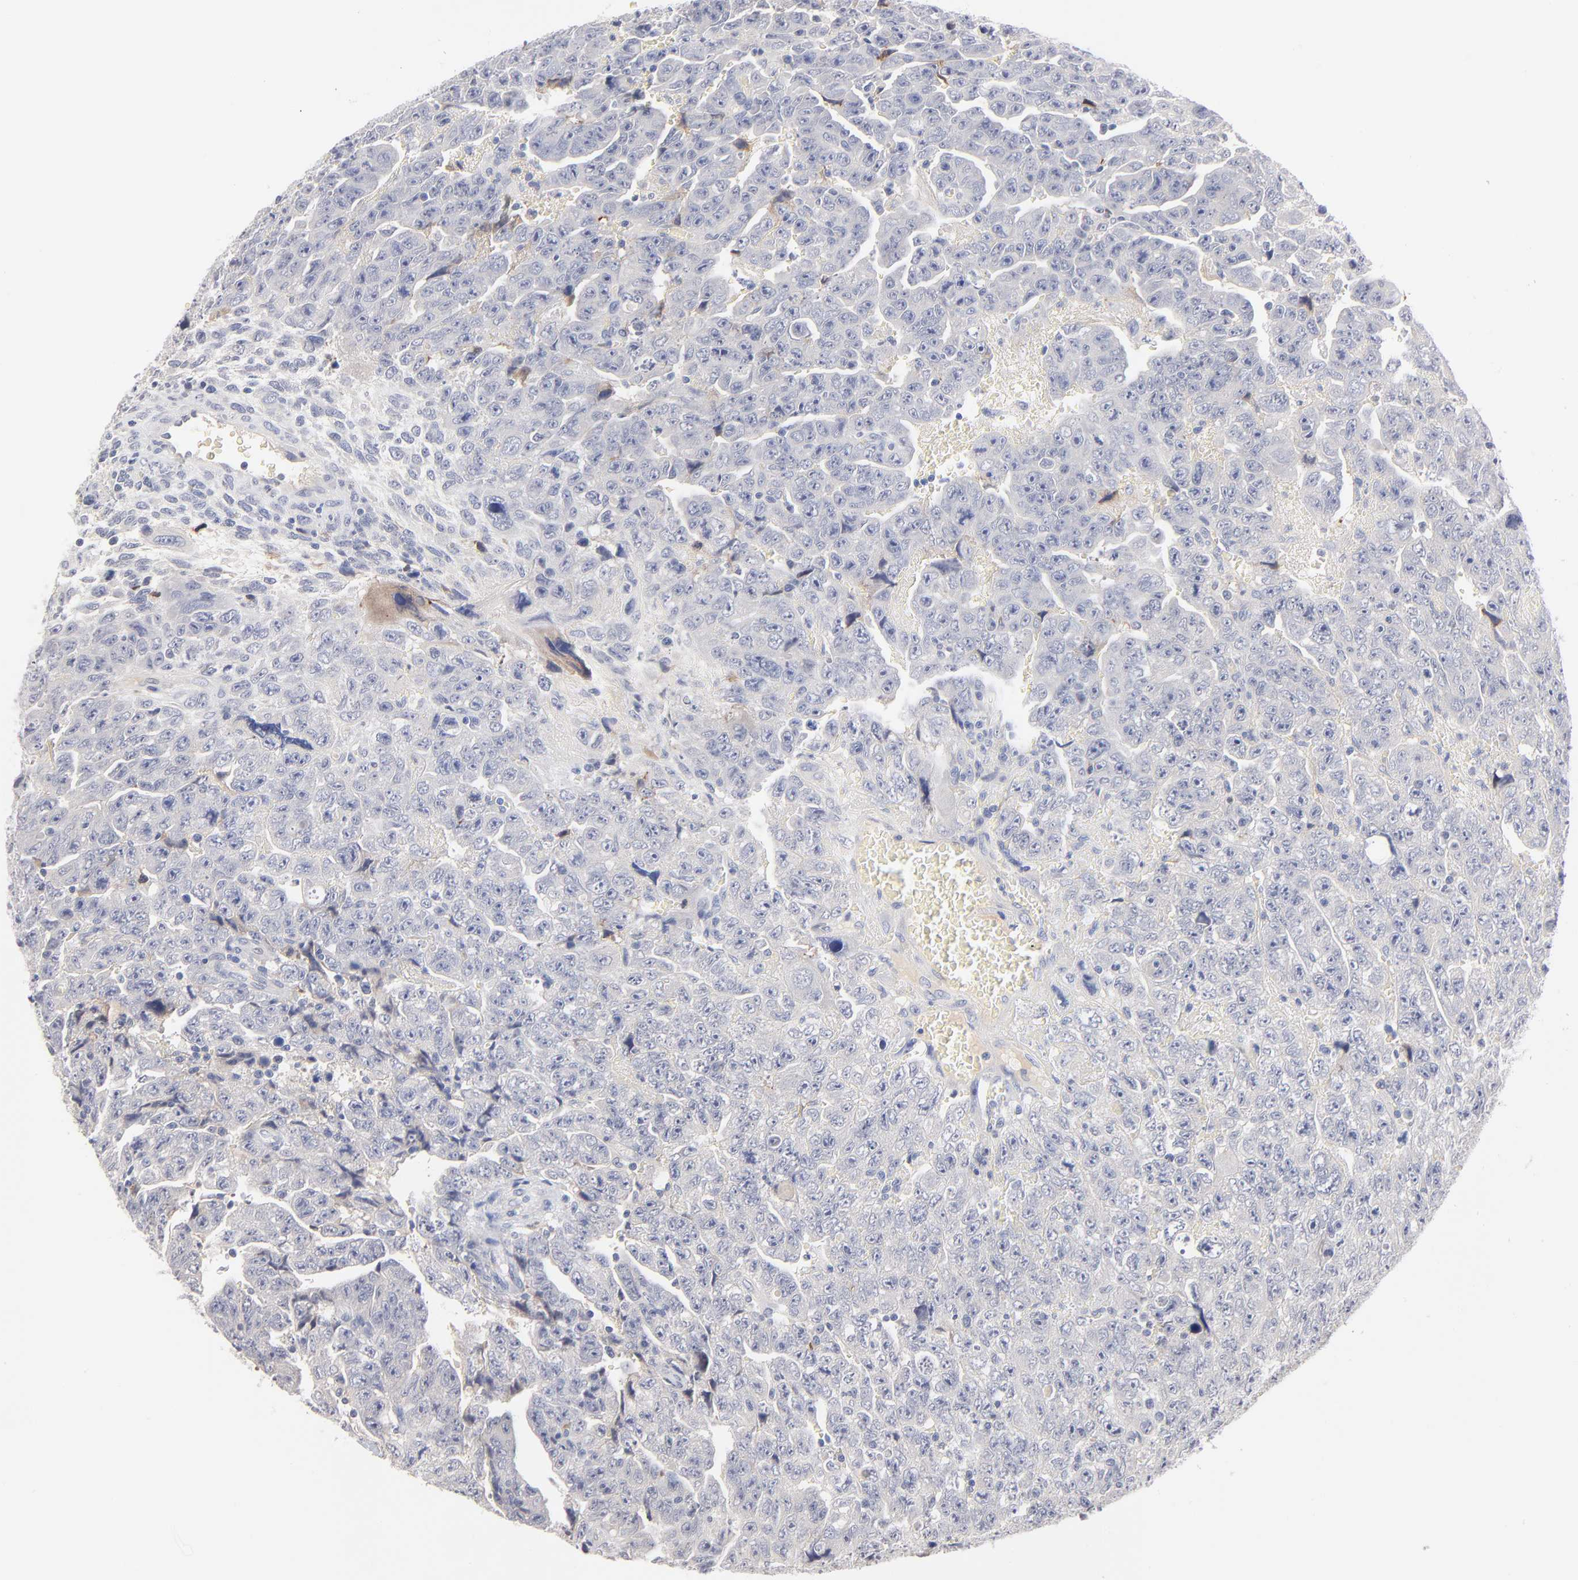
{"staining": {"intensity": "negative", "quantity": "none", "location": "none"}, "tissue": "testis cancer", "cell_type": "Tumor cells", "image_type": "cancer", "snomed": [{"axis": "morphology", "description": "Carcinoma, Embryonal, NOS"}, {"axis": "topography", "description": "Testis"}], "caption": "Immunohistochemistry image of human testis cancer stained for a protein (brown), which exhibits no staining in tumor cells.", "gene": "F12", "patient": {"sex": "male", "age": 28}}